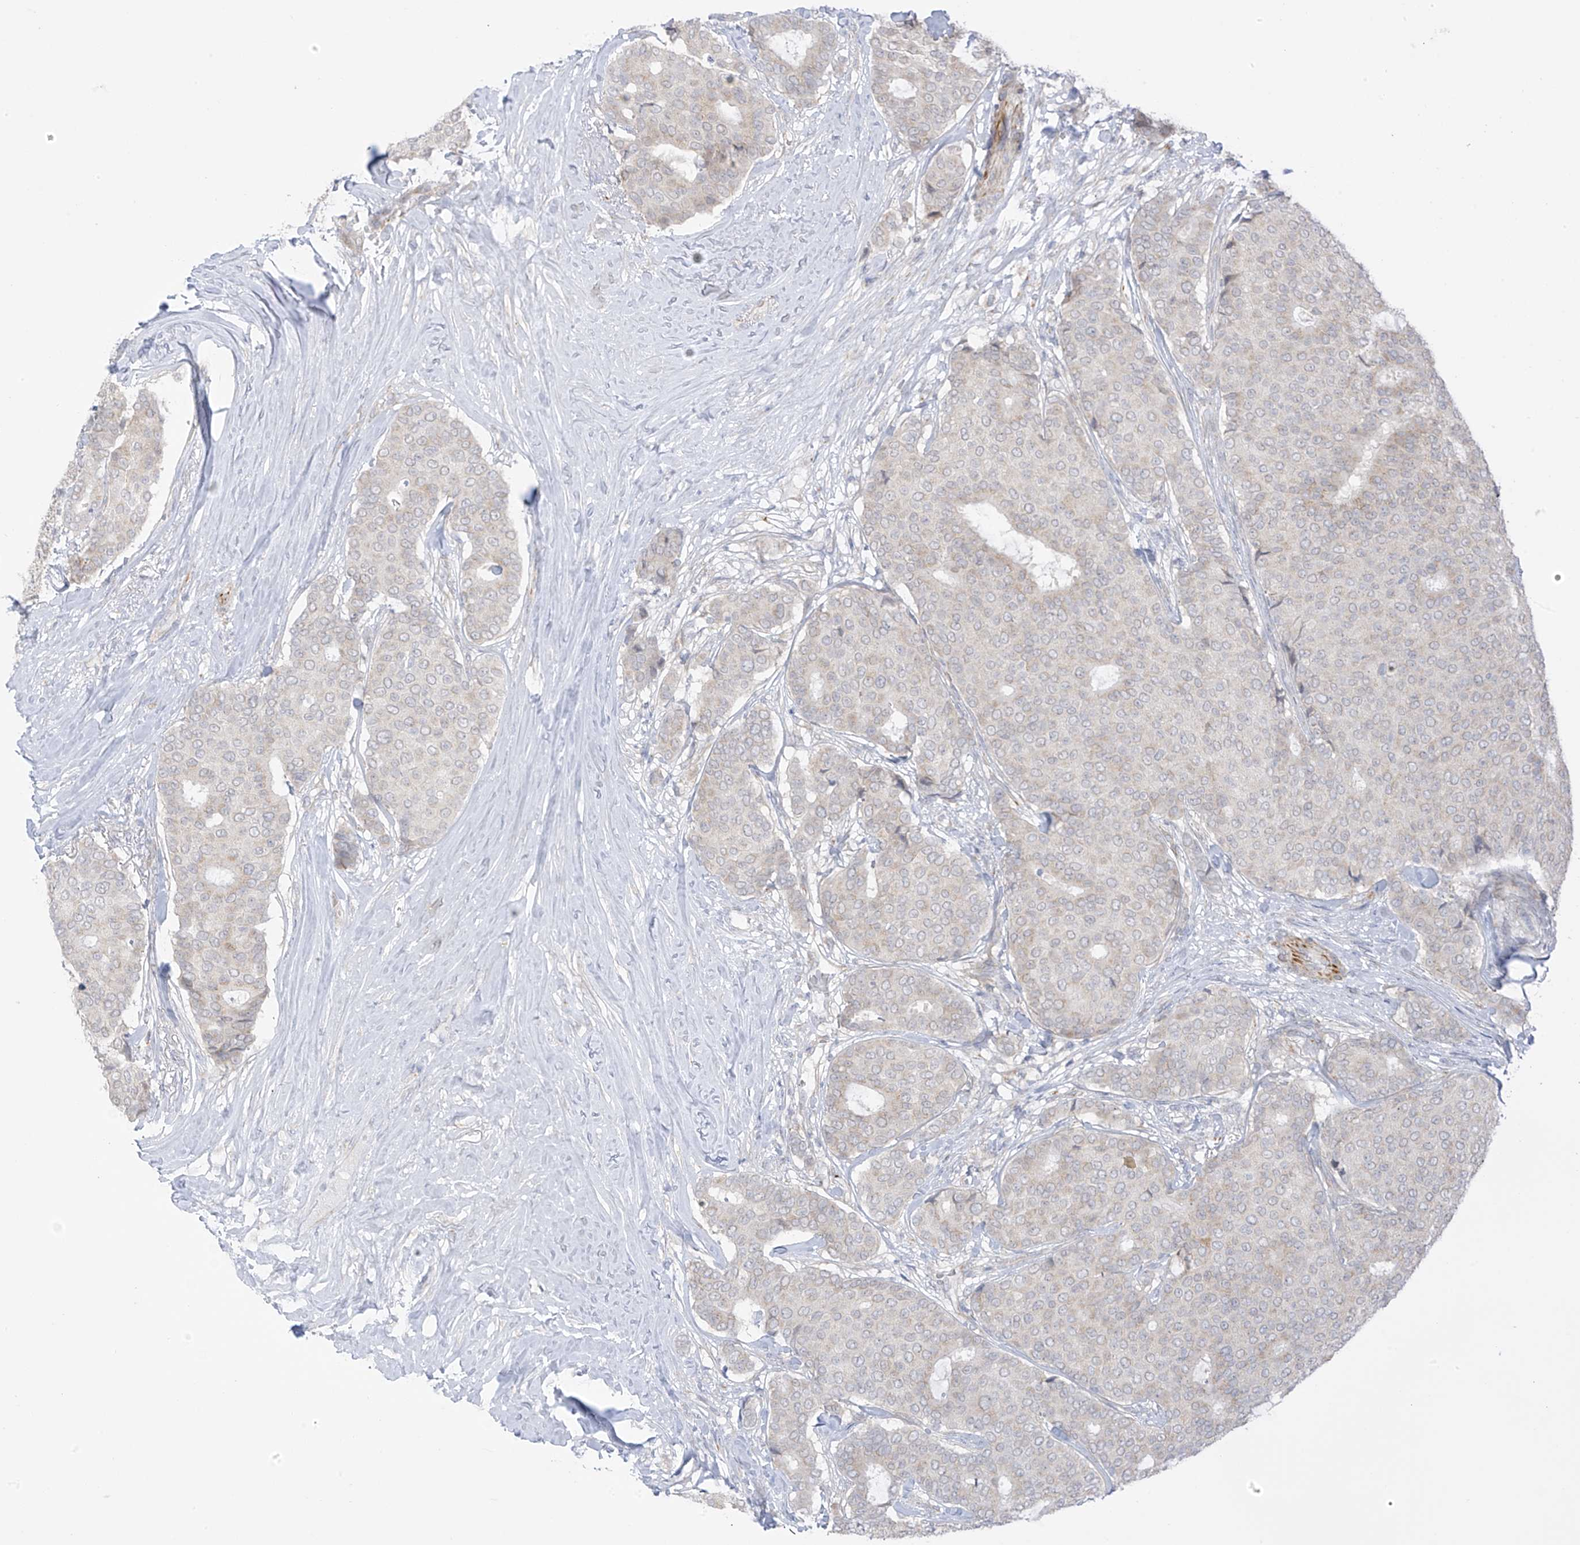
{"staining": {"intensity": "weak", "quantity": "<25%", "location": "cytoplasmic/membranous"}, "tissue": "breast cancer", "cell_type": "Tumor cells", "image_type": "cancer", "snomed": [{"axis": "morphology", "description": "Duct carcinoma"}, {"axis": "topography", "description": "Breast"}], "caption": "A photomicrograph of breast intraductal carcinoma stained for a protein shows no brown staining in tumor cells.", "gene": "HS6ST2", "patient": {"sex": "female", "age": 75}}